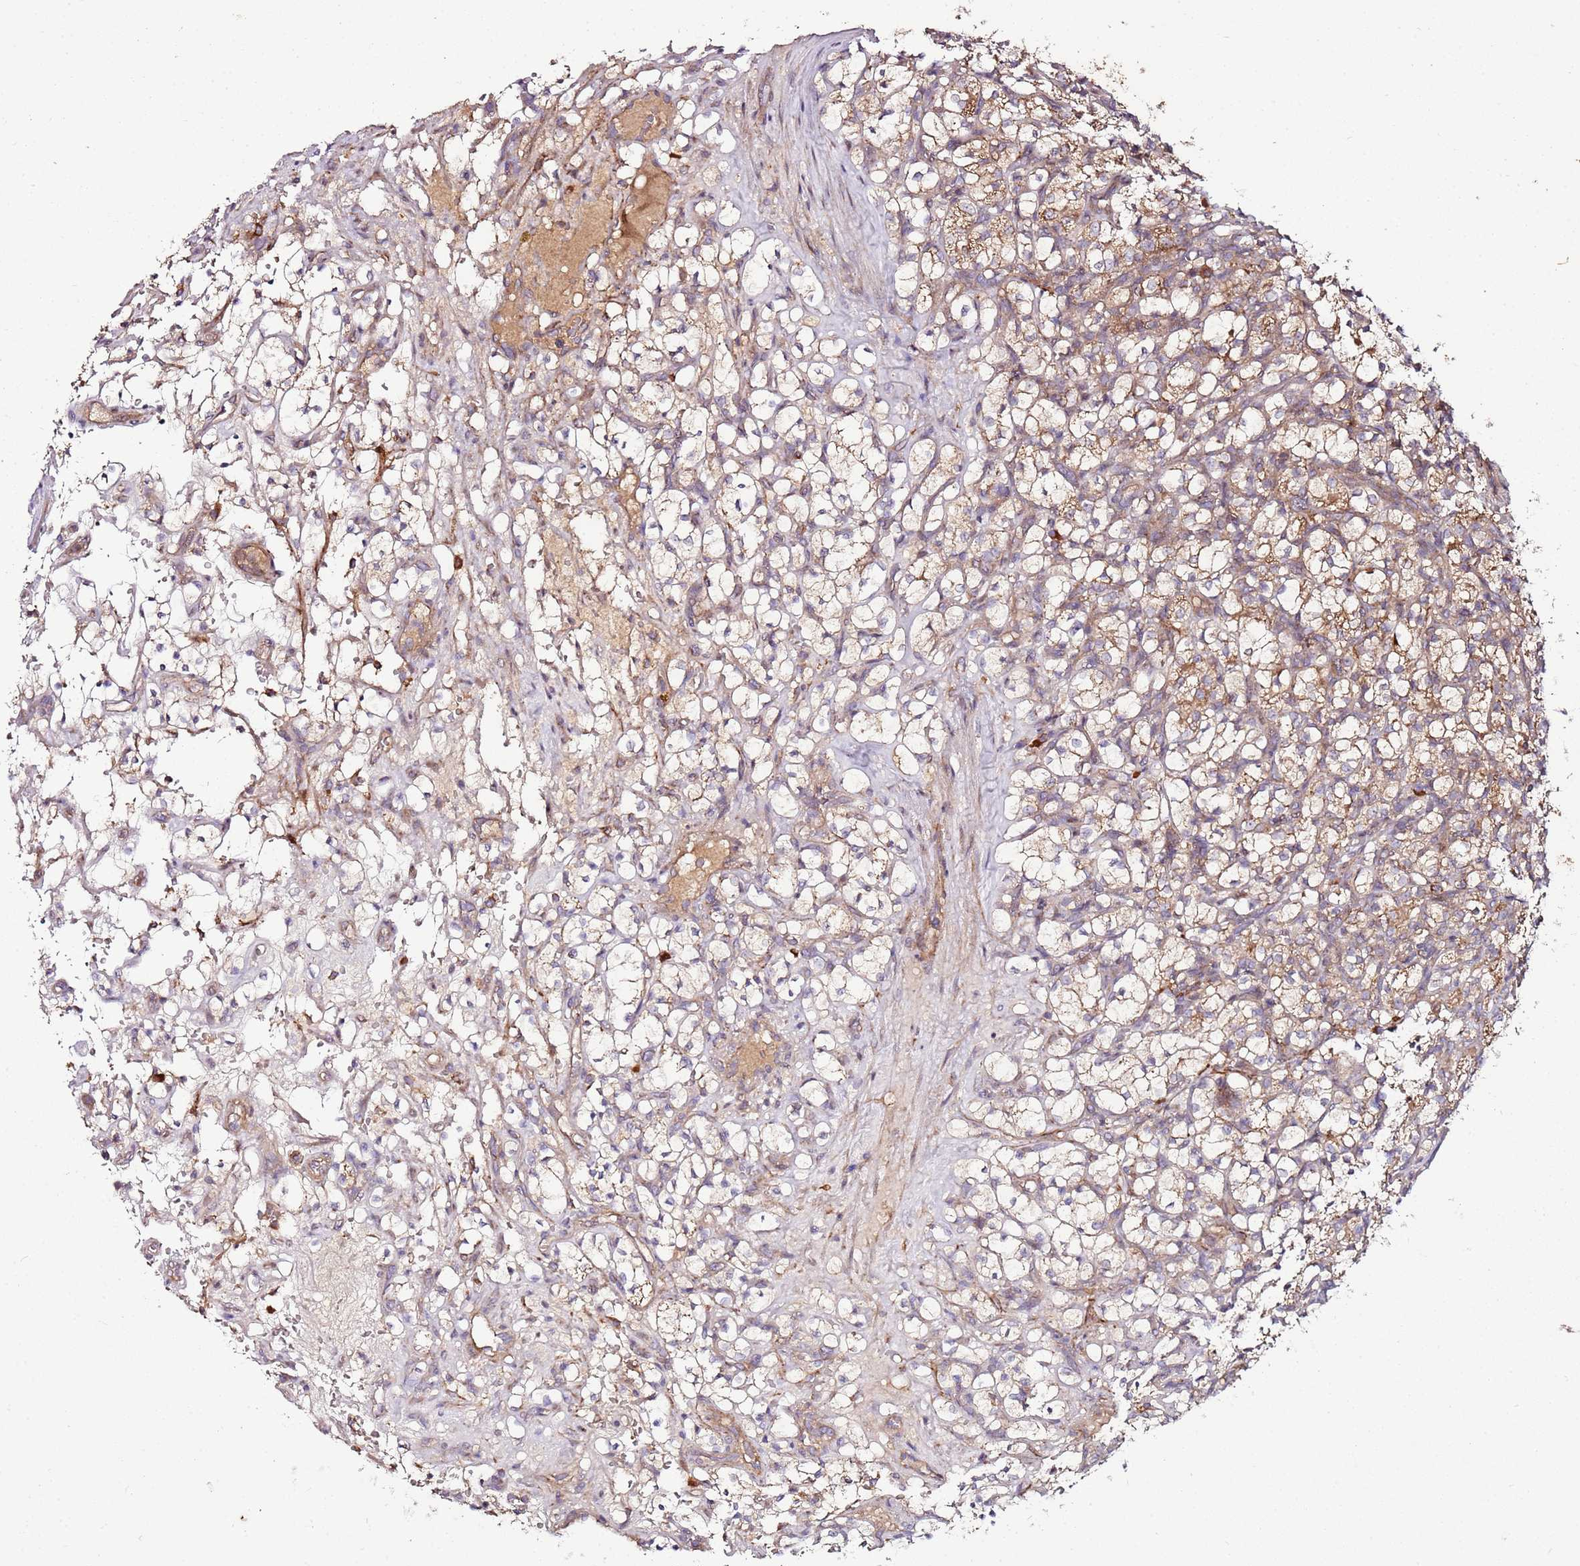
{"staining": {"intensity": "moderate", "quantity": "<25%", "location": "cytoplasmic/membranous"}, "tissue": "renal cancer", "cell_type": "Tumor cells", "image_type": "cancer", "snomed": [{"axis": "morphology", "description": "Adenocarcinoma, NOS"}, {"axis": "topography", "description": "Kidney"}], "caption": "Protein expression analysis of renal cancer reveals moderate cytoplasmic/membranous staining in approximately <25% of tumor cells.", "gene": "KRTAP21-3", "patient": {"sex": "female", "age": 69}}